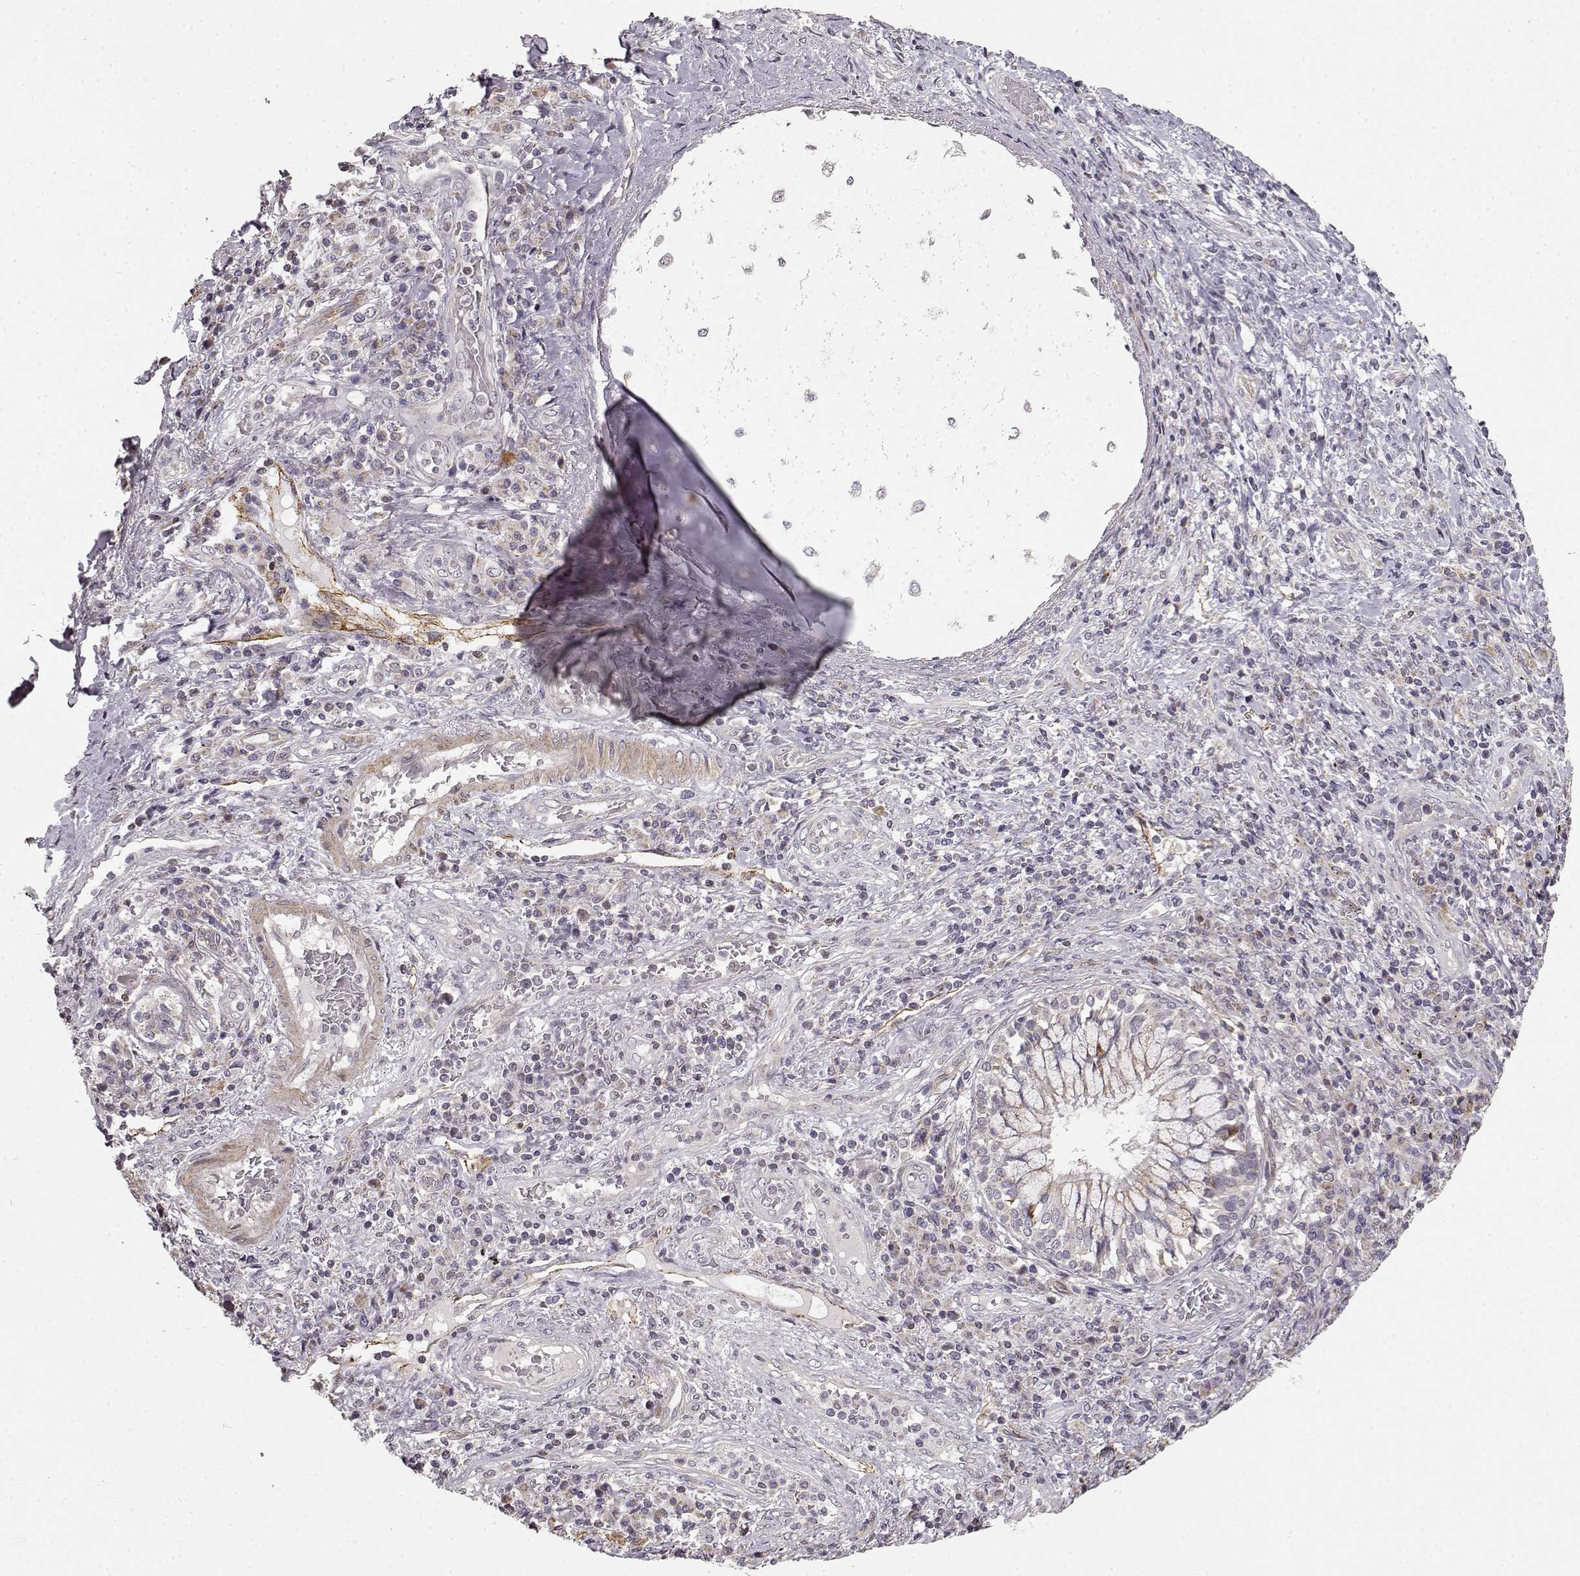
{"staining": {"intensity": "negative", "quantity": "none", "location": "none"}, "tissue": "lung cancer", "cell_type": "Tumor cells", "image_type": "cancer", "snomed": [{"axis": "morphology", "description": "Normal tissue, NOS"}, {"axis": "morphology", "description": "Squamous cell carcinoma, NOS"}, {"axis": "topography", "description": "Bronchus"}, {"axis": "topography", "description": "Lung"}], "caption": "A micrograph of lung squamous cell carcinoma stained for a protein demonstrates no brown staining in tumor cells. The staining is performed using DAB (3,3'-diaminobenzidine) brown chromogen with nuclei counter-stained in using hematoxylin.", "gene": "BACH2", "patient": {"sex": "male", "age": 64}}